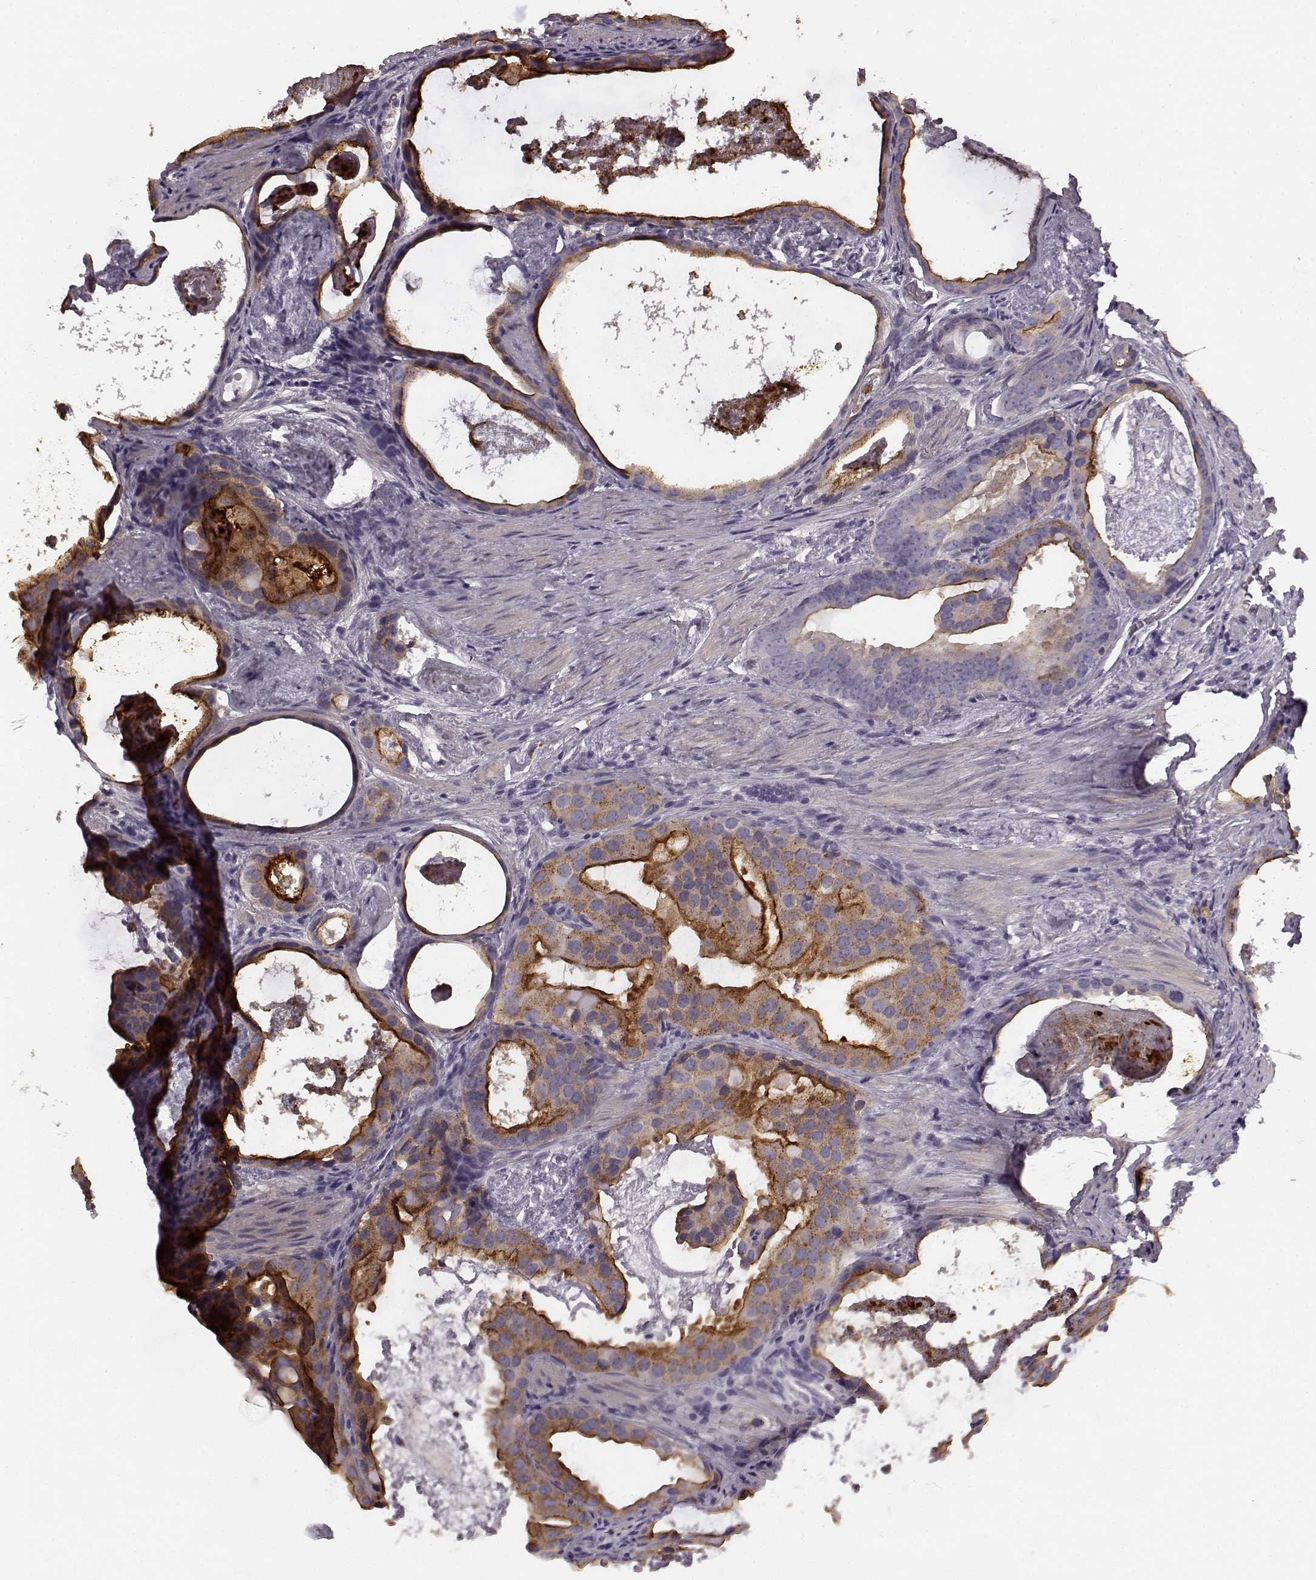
{"staining": {"intensity": "strong", "quantity": "25%-75%", "location": "cytoplasmic/membranous"}, "tissue": "prostate cancer", "cell_type": "Tumor cells", "image_type": "cancer", "snomed": [{"axis": "morphology", "description": "Adenocarcinoma, Low grade"}, {"axis": "topography", "description": "Prostate and seminal vesicle, NOS"}], "caption": "Immunohistochemistry image of neoplastic tissue: prostate cancer (low-grade adenocarcinoma) stained using immunohistochemistry demonstrates high levels of strong protein expression localized specifically in the cytoplasmic/membranous of tumor cells, appearing as a cytoplasmic/membranous brown color.", "gene": "RIT2", "patient": {"sex": "male", "age": 71}}